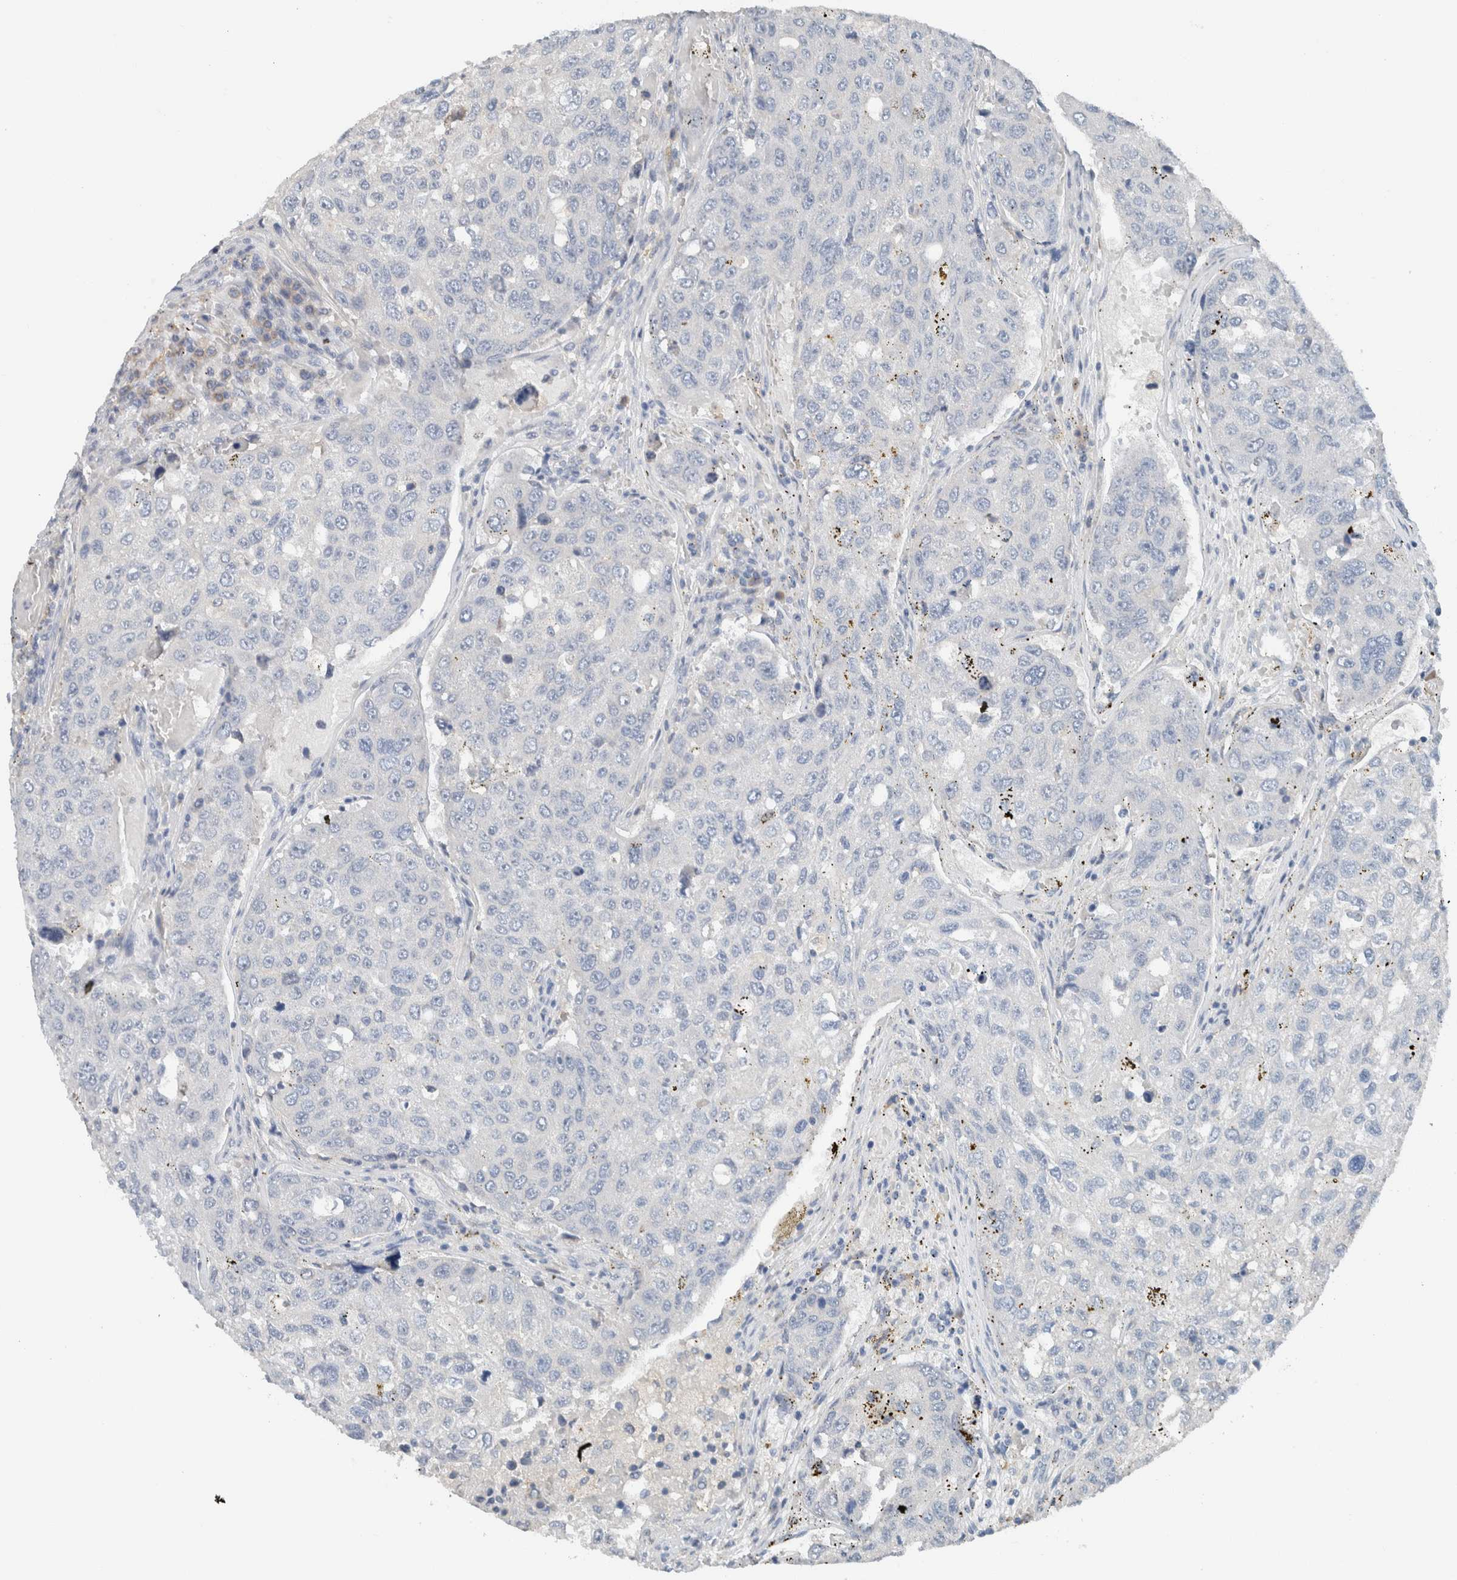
{"staining": {"intensity": "negative", "quantity": "none", "location": "none"}, "tissue": "urothelial cancer", "cell_type": "Tumor cells", "image_type": "cancer", "snomed": [{"axis": "morphology", "description": "Urothelial carcinoma, High grade"}, {"axis": "topography", "description": "Lymph node"}, {"axis": "topography", "description": "Urinary bladder"}], "caption": "Tumor cells show no significant positivity in urothelial cancer.", "gene": "DUOX1", "patient": {"sex": "male", "age": 51}}